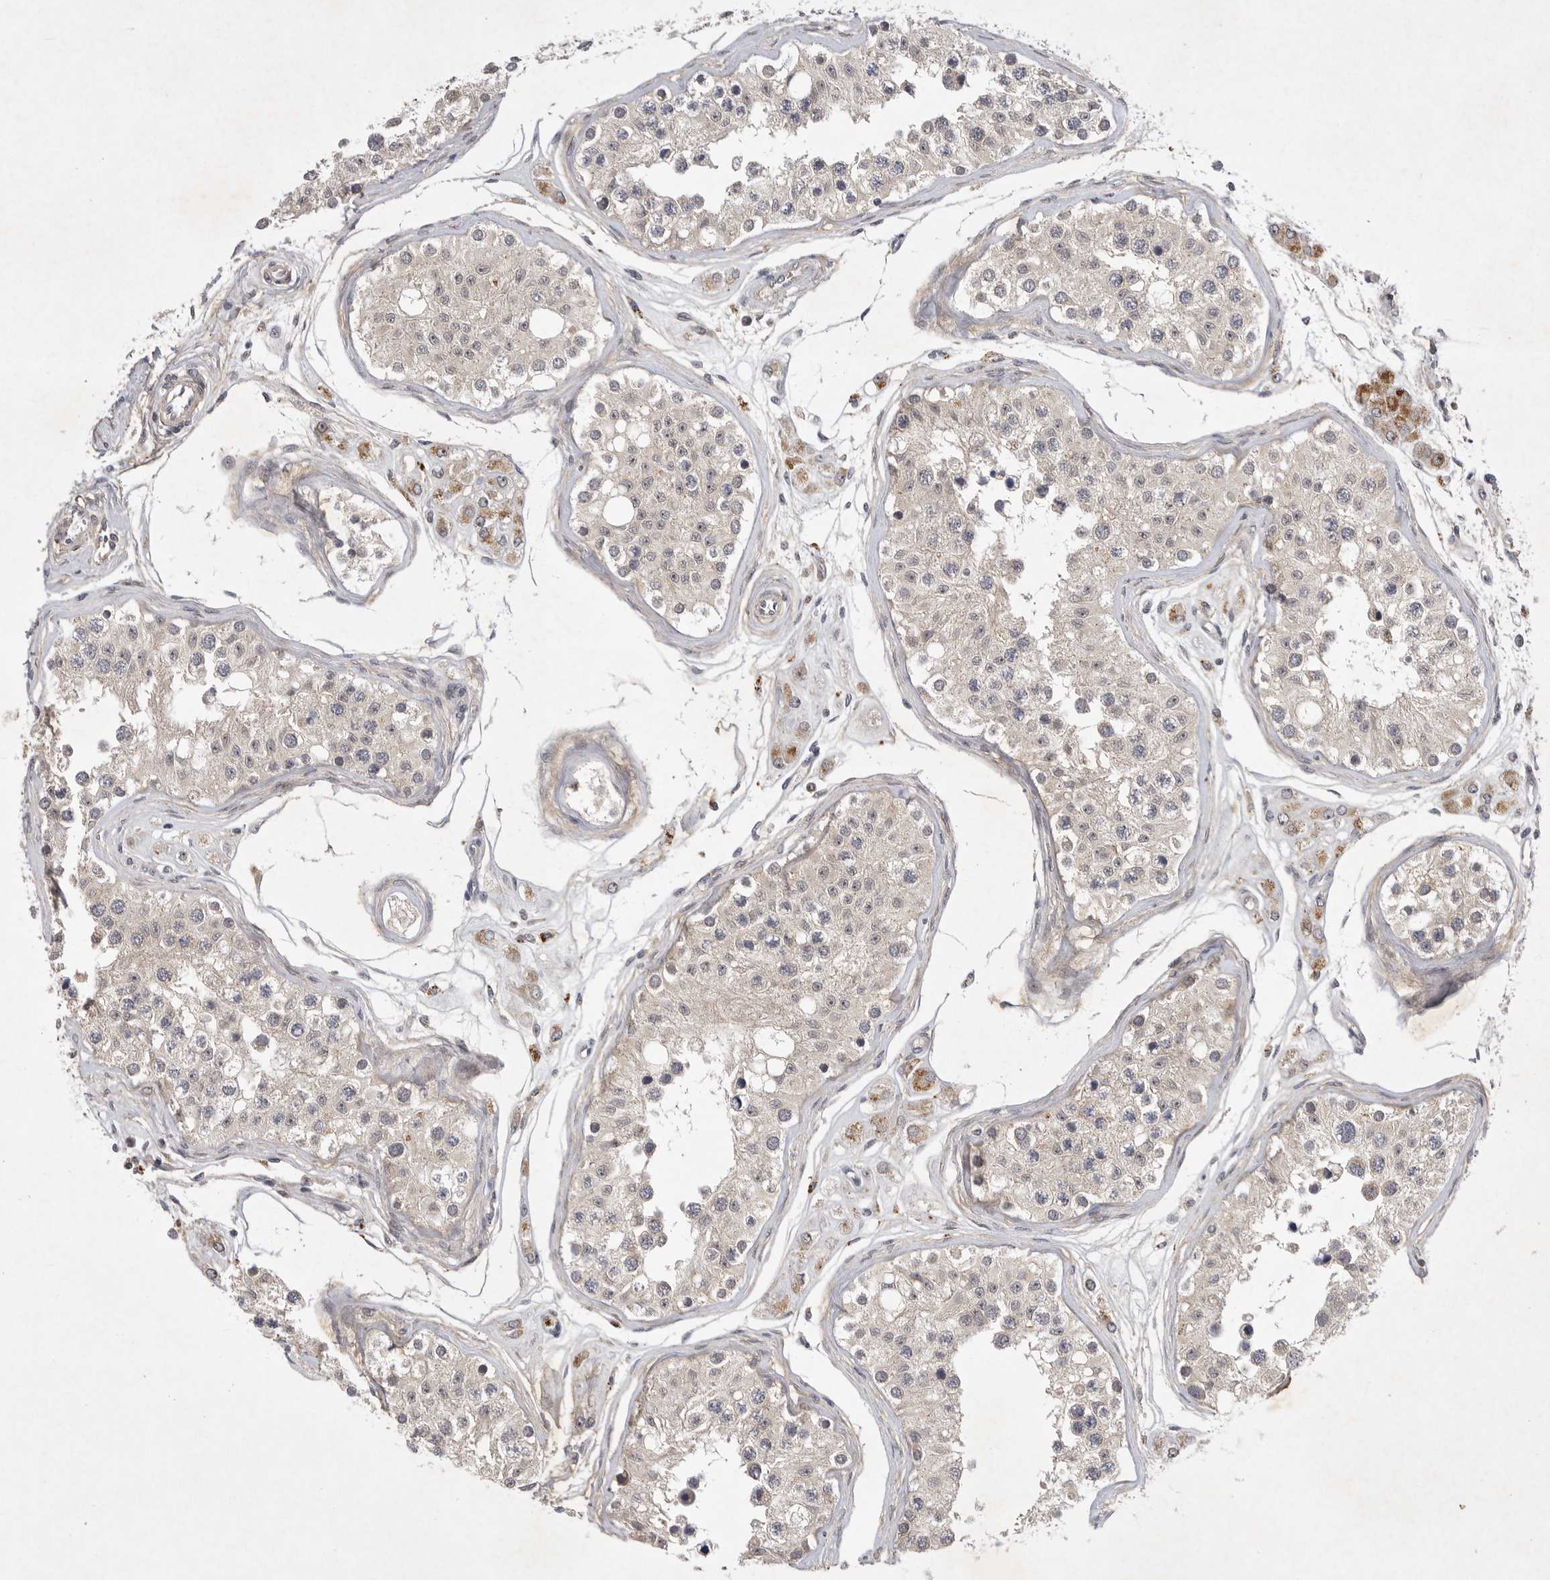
{"staining": {"intensity": "moderate", "quantity": "25%-75%", "location": "cytoplasmic/membranous"}, "tissue": "testis", "cell_type": "Cells in seminiferous ducts", "image_type": "normal", "snomed": [{"axis": "morphology", "description": "Normal tissue, NOS"}, {"axis": "morphology", "description": "Adenocarcinoma, metastatic, NOS"}, {"axis": "topography", "description": "Testis"}], "caption": "Testis stained with immunohistochemistry (IHC) demonstrates moderate cytoplasmic/membranous expression in about 25%-75% of cells in seminiferous ducts.", "gene": "UBE3D", "patient": {"sex": "male", "age": 26}}